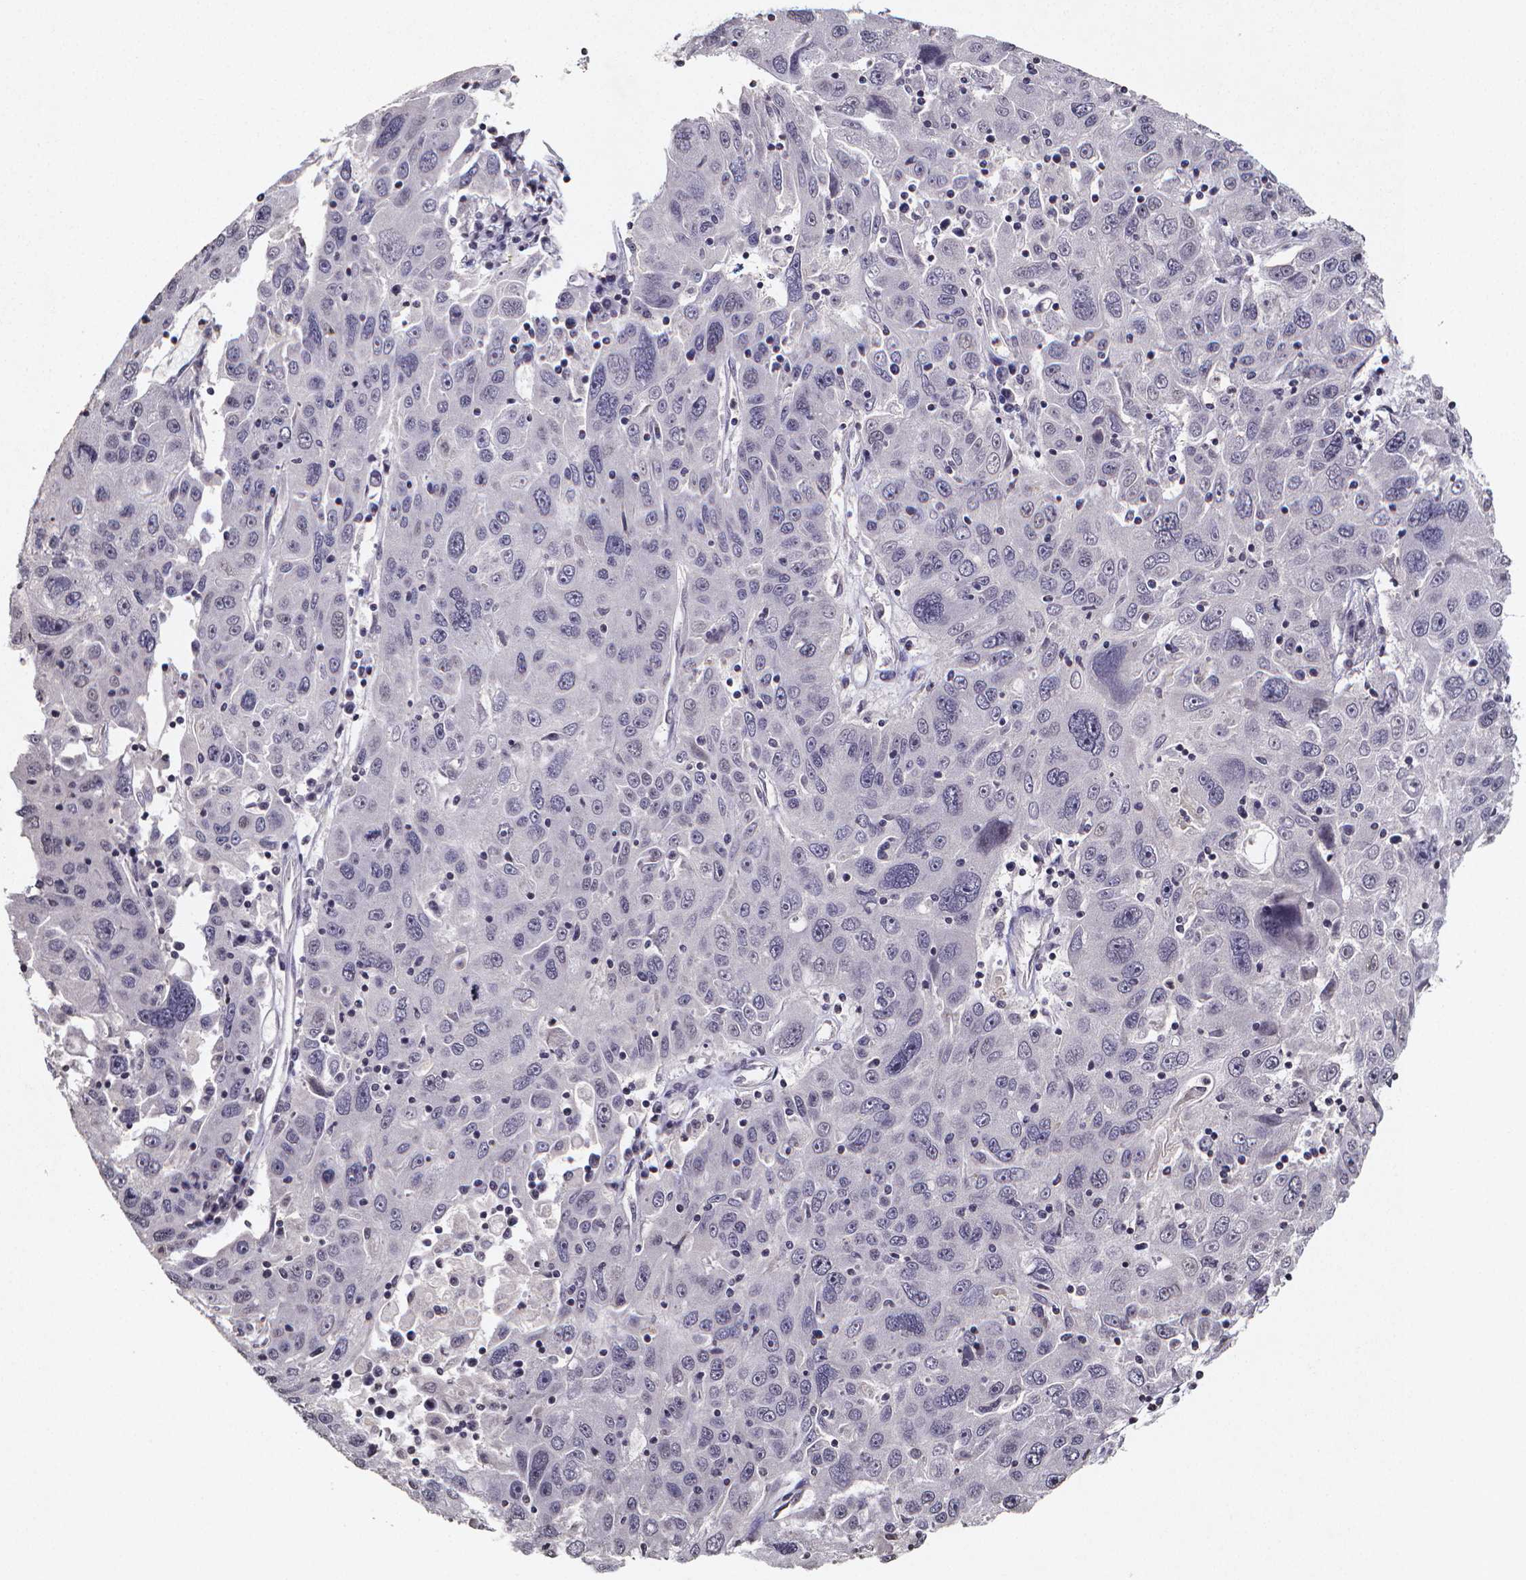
{"staining": {"intensity": "negative", "quantity": "none", "location": "none"}, "tissue": "stomach cancer", "cell_type": "Tumor cells", "image_type": "cancer", "snomed": [{"axis": "morphology", "description": "Adenocarcinoma, NOS"}, {"axis": "topography", "description": "Stomach"}], "caption": "Tumor cells show no significant protein expression in stomach adenocarcinoma. (Brightfield microscopy of DAB (3,3'-diaminobenzidine) IHC at high magnification).", "gene": "TP73", "patient": {"sex": "male", "age": 56}}